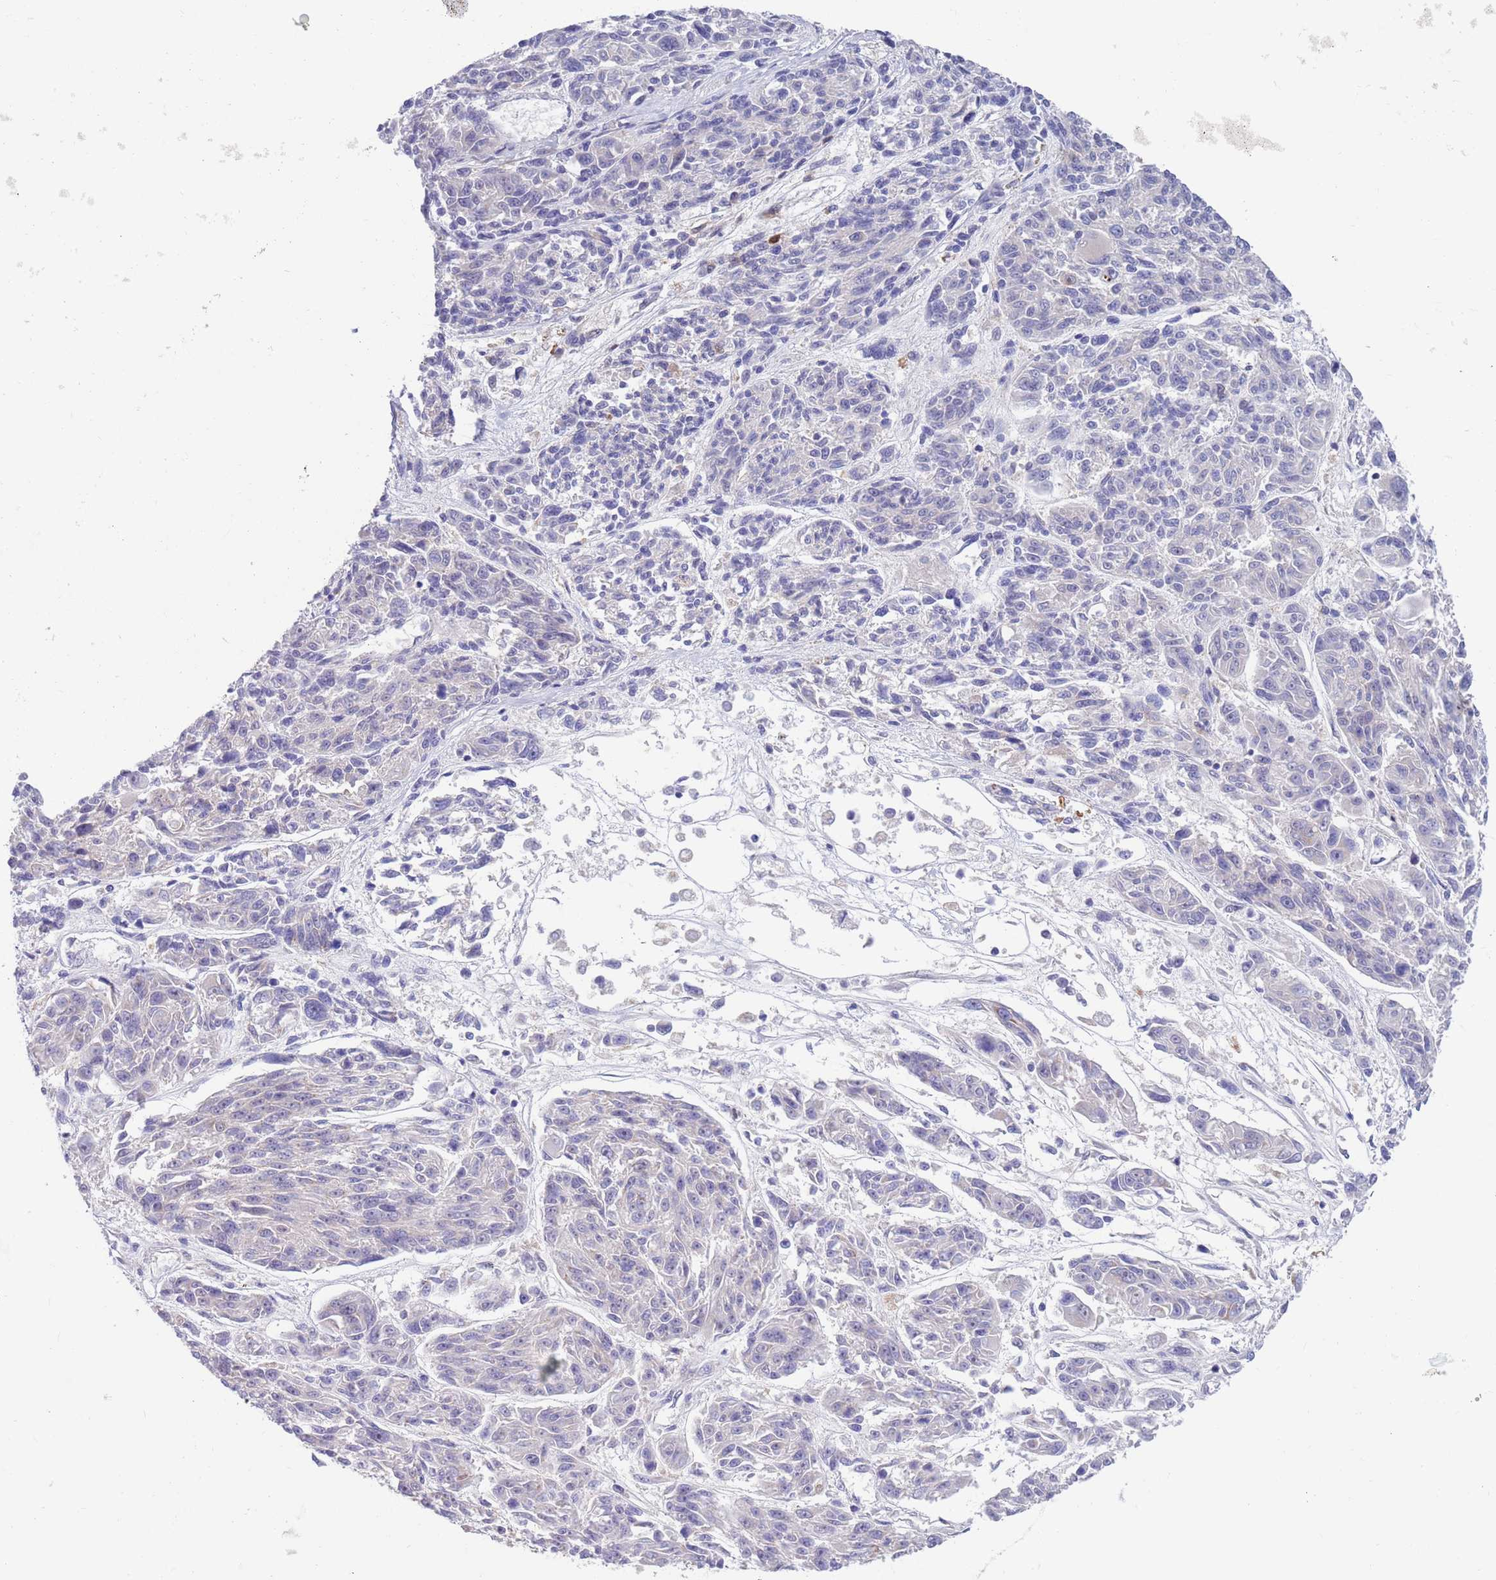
{"staining": {"intensity": "negative", "quantity": "none", "location": "none"}, "tissue": "melanoma", "cell_type": "Tumor cells", "image_type": "cancer", "snomed": [{"axis": "morphology", "description": "Malignant melanoma, NOS"}, {"axis": "topography", "description": "Skin"}], "caption": "Immunohistochemical staining of human malignant melanoma reveals no significant staining in tumor cells.", "gene": "KLHL29", "patient": {"sex": "male", "age": 53}}